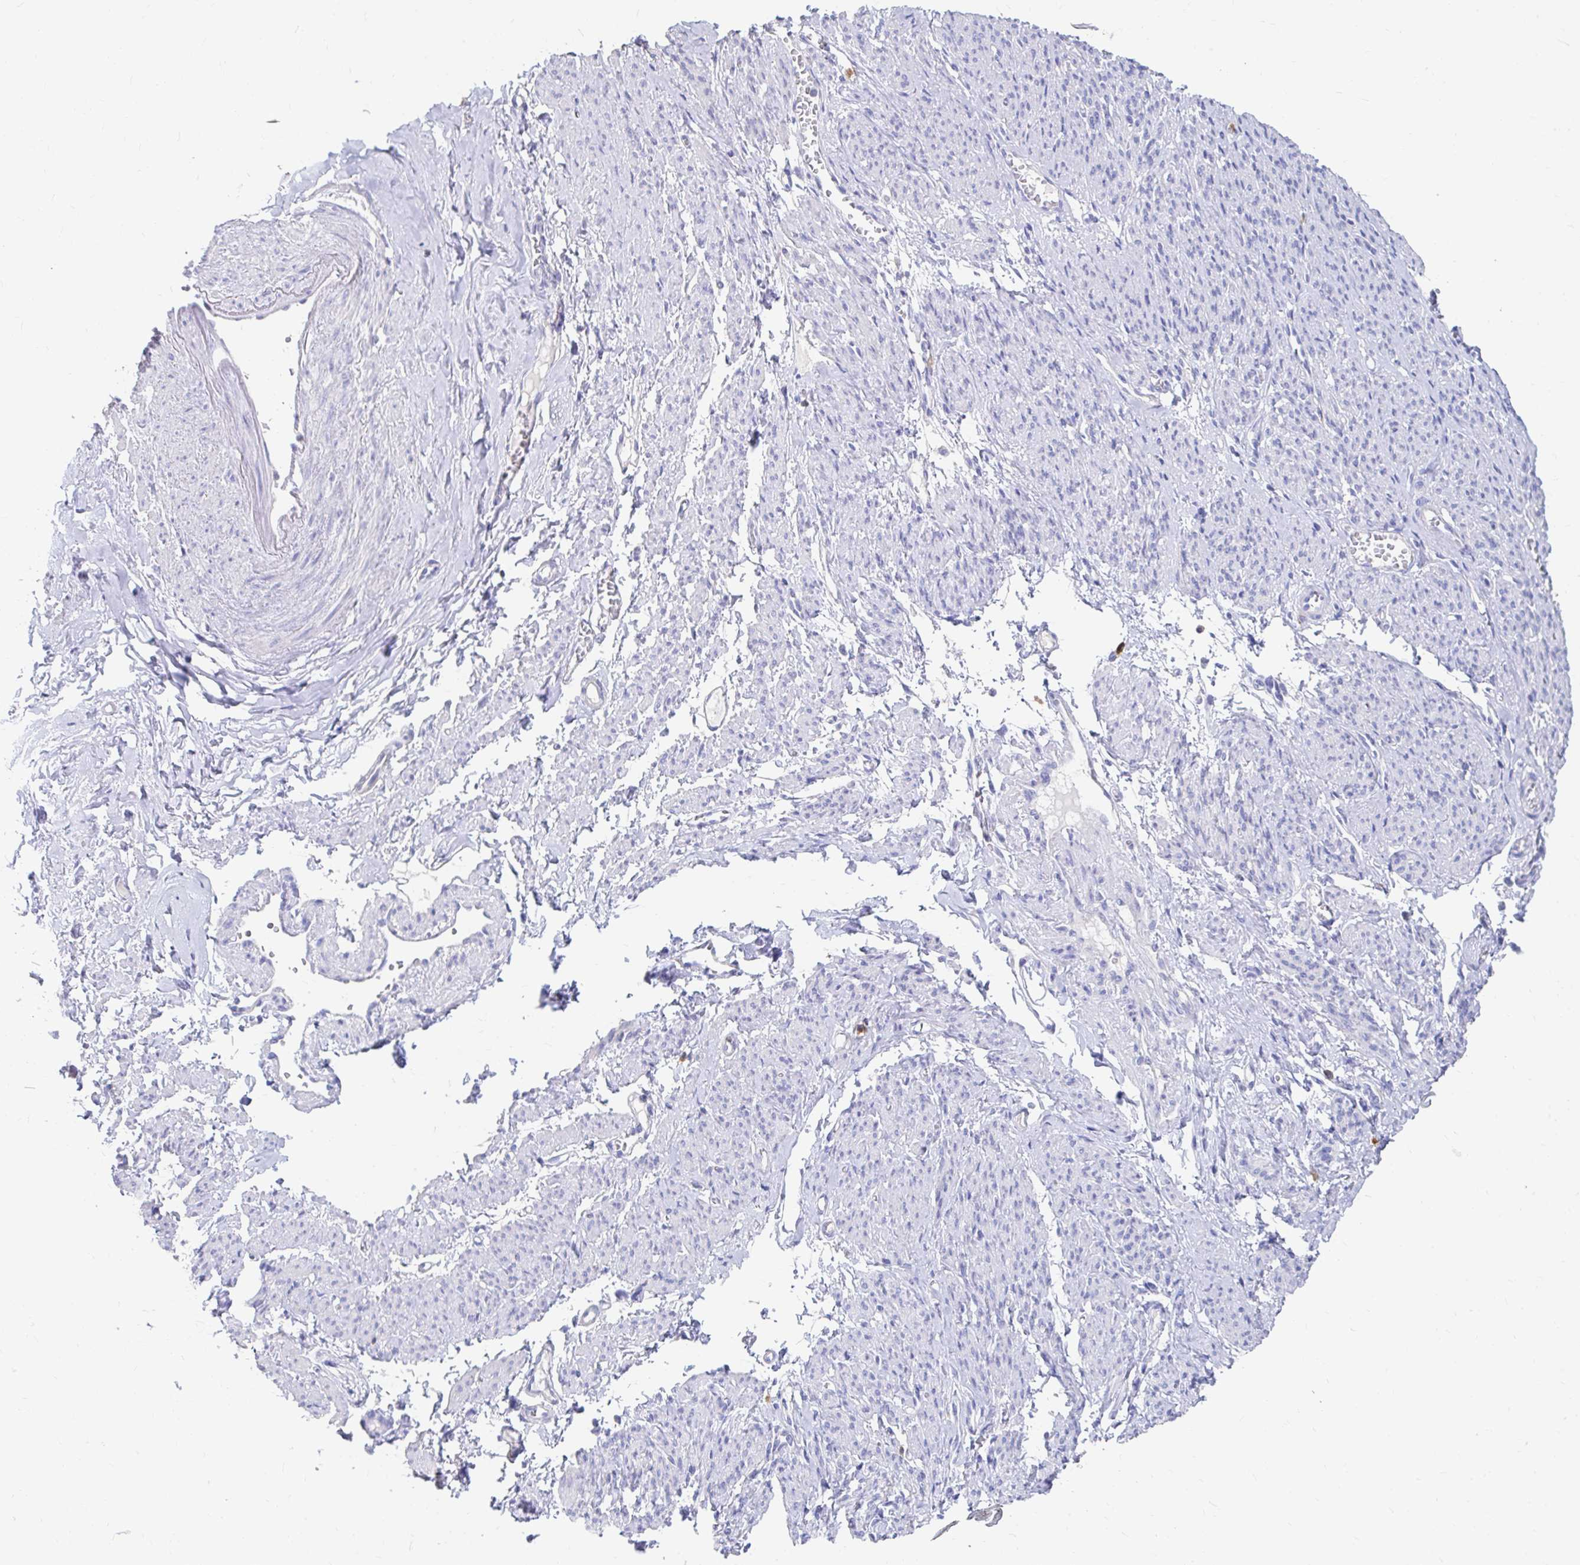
{"staining": {"intensity": "negative", "quantity": "none", "location": "none"}, "tissue": "smooth muscle", "cell_type": "Smooth muscle cells", "image_type": "normal", "snomed": [{"axis": "morphology", "description": "Normal tissue, NOS"}, {"axis": "topography", "description": "Smooth muscle"}], "caption": "This is an immunohistochemistry (IHC) photomicrograph of normal human smooth muscle. There is no positivity in smooth muscle cells.", "gene": "LAMC3", "patient": {"sex": "female", "age": 65}}